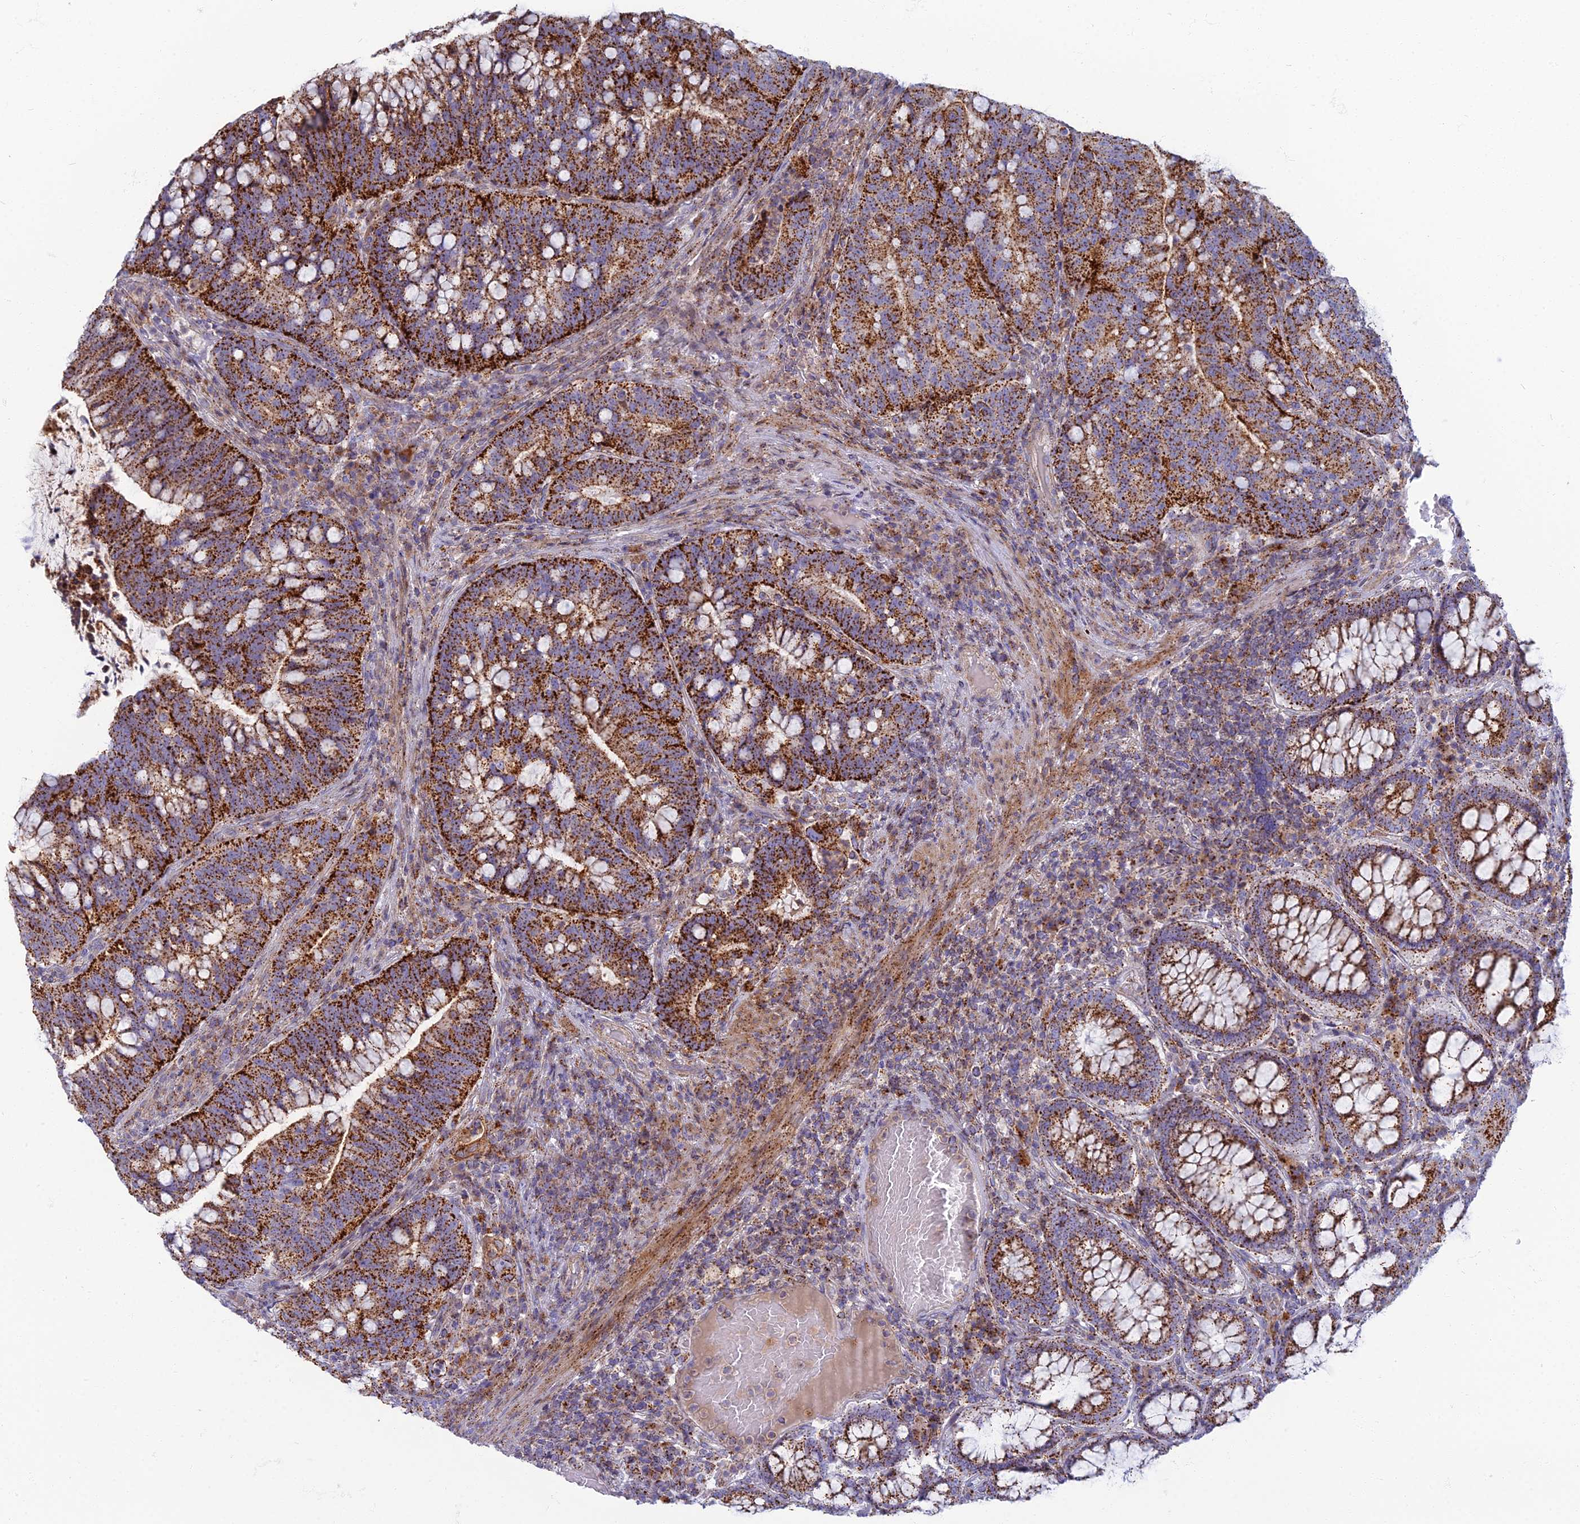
{"staining": {"intensity": "strong", "quantity": ">75%", "location": "cytoplasmic/membranous"}, "tissue": "colorectal cancer", "cell_type": "Tumor cells", "image_type": "cancer", "snomed": [{"axis": "morphology", "description": "Adenocarcinoma, NOS"}, {"axis": "topography", "description": "Colon"}], "caption": "Protein expression analysis of colorectal adenocarcinoma shows strong cytoplasmic/membranous expression in approximately >75% of tumor cells. The protein of interest is stained brown, and the nuclei are stained in blue (DAB IHC with brightfield microscopy, high magnification).", "gene": "CHMP4B", "patient": {"sex": "female", "age": 66}}